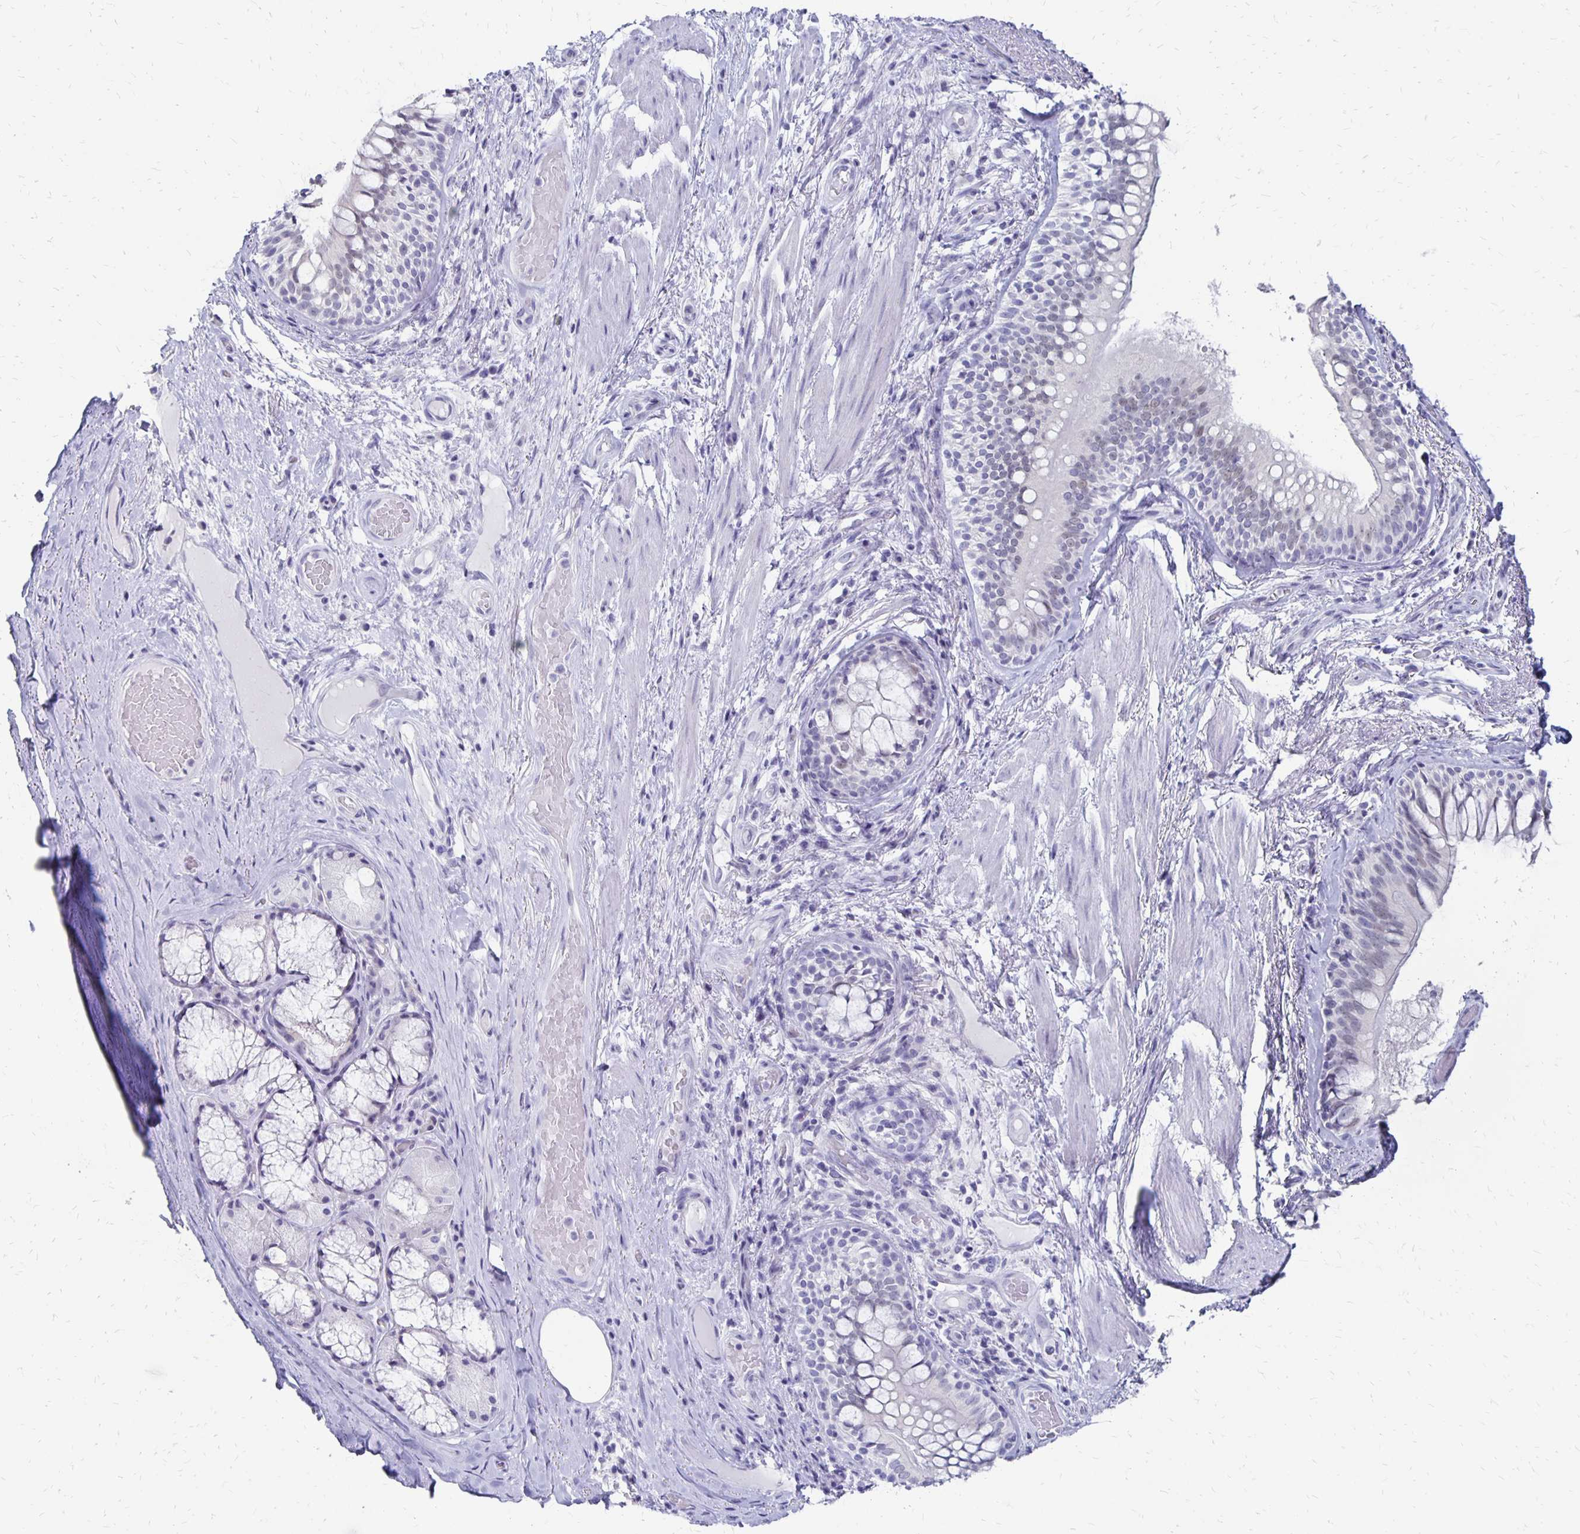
{"staining": {"intensity": "negative", "quantity": "none", "location": "none"}, "tissue": "adipose tissue", "cell_type": "Adipocytes", "image_type": "normal", "snomed": [{"axis": "morphology", "description": "Normal tissue, NOS"}, {"axis": "topography", "description": "Cartilage tissue"}, {"axis": "topography", "description": "Bronchus"}], "caption": "Protein analysis of normal adipose tissue demonstrates no significant staining in adipocytes.", "gene": "SYT2", "patient": {"sex": "male", "age": 64}}